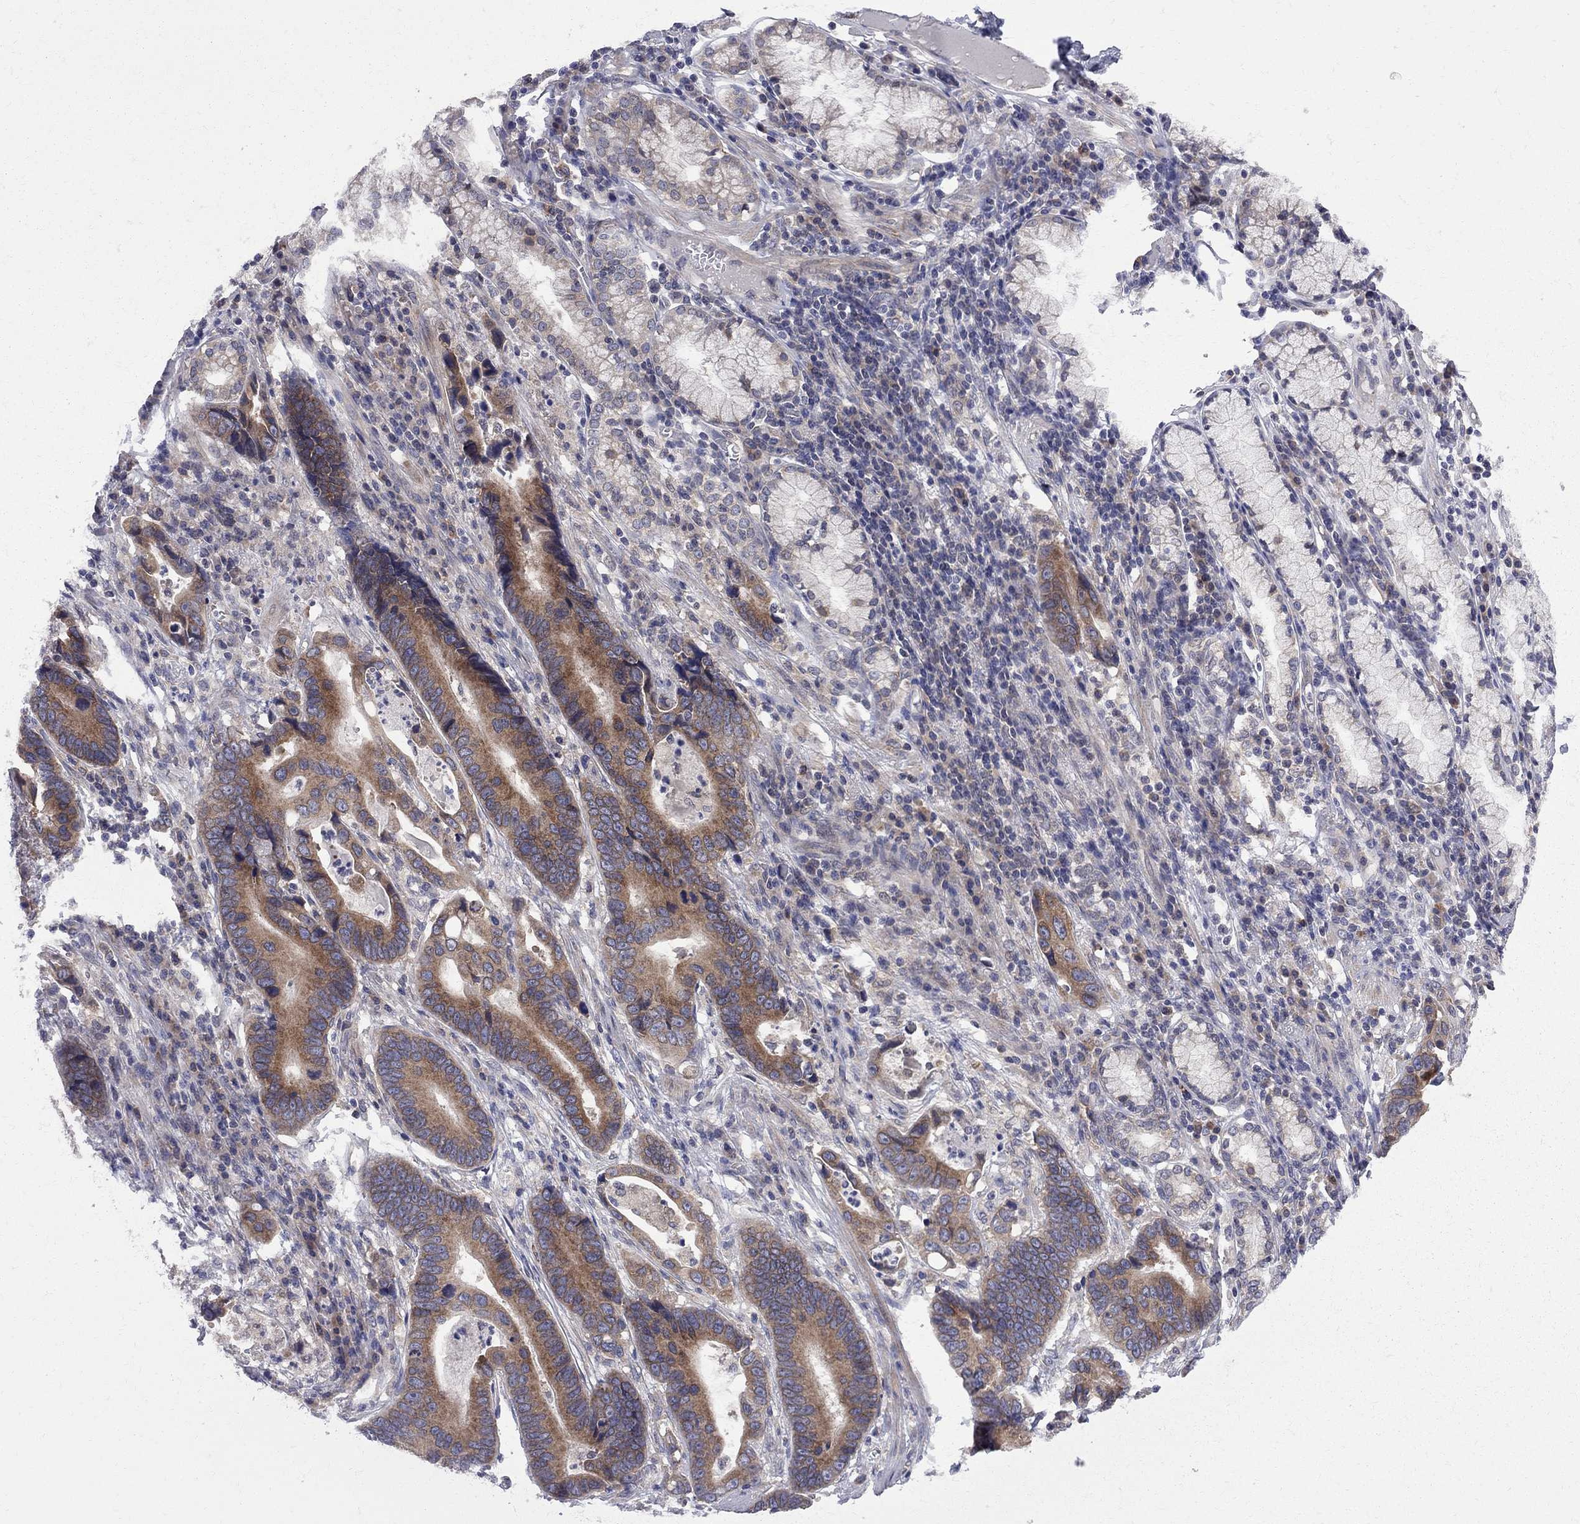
{"staining": {"intensity": "moderate", "quantity": ">75%", "location": "cytoplasmic/membranous"}, "tissue": "stomach cancer", "cell_type": "Tumor cells", "image_type": "cancer", "snomed": [{"axis": "morphology", "description": "Adenocarcinoma, NOS"}, {"axis": "topography", "description": "Stomach"}], "caption": "This image exhibits stomach cancer (adenocarcinoma) stained with immunohistochemistry to label a protein in brown. The cytoplasmic/membranous of tumor cells show moderate positivity for the protein. Nuclei are counter-stained blue.", "gene": "CNOT11", "patient": {"sex": "male", "age": 84}}